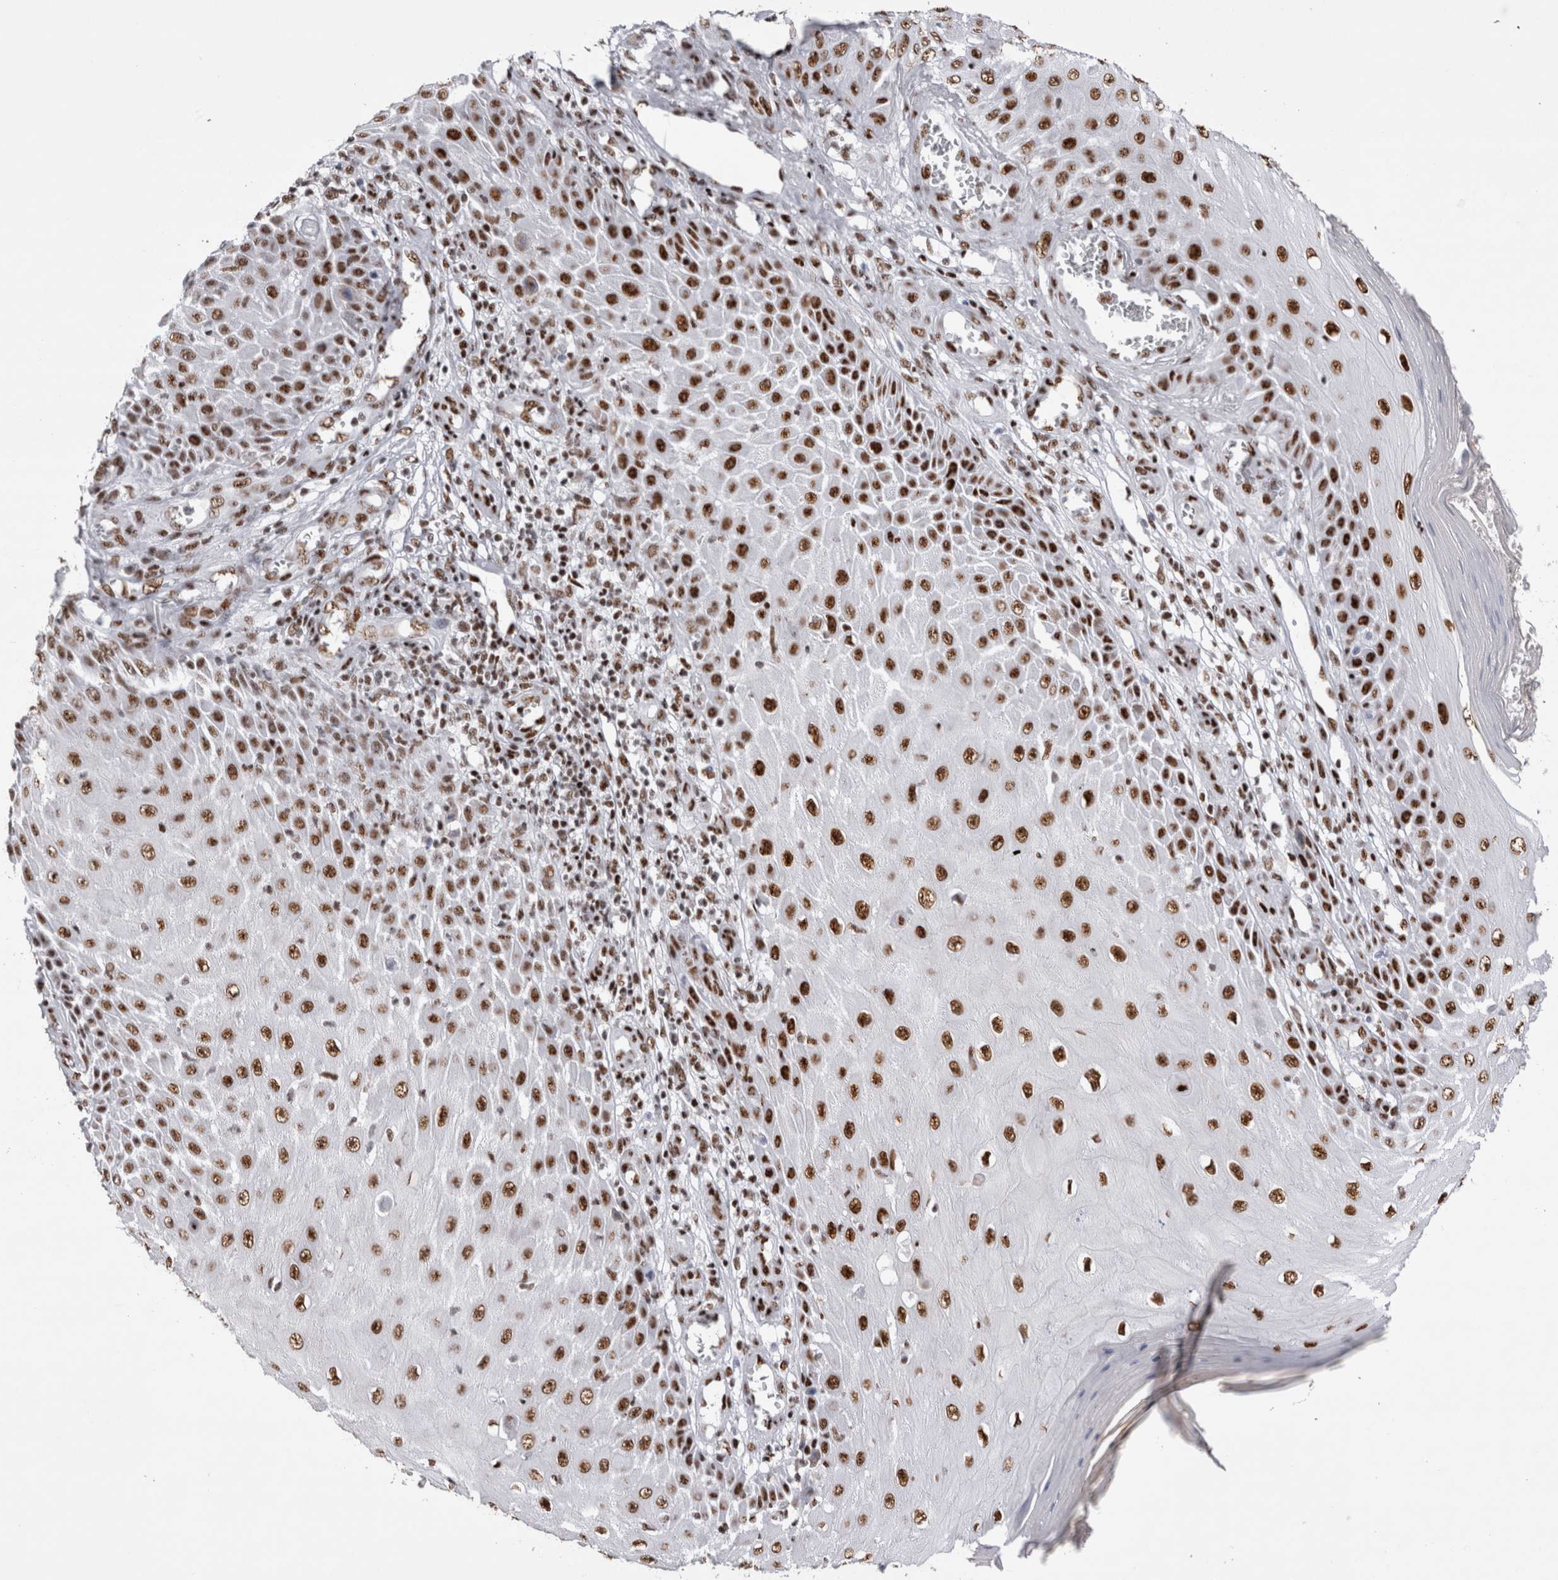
{"staining": {"intensity": "strong", "quantity": ">75%", "location": "nuclear"}, "tissue": "skin cancer", "cell_type": "Tumor cells", "image_type": "cancer", "snomed": [{"axis": "morphology", "description": "Squamous cell carcinoma, NOS"}, {"axis": "topography", "description": "Skin"}], "caption": "Squamous cell carcinoma (skin) was stained to show a protein in brown. There is high levels of strong nuclear positivity in about >75% of tumor cells. The staining is performed using DAB (3,3'-diaminobenzidine) brown chromogen to label protein expression. The nuclei are counter-stained blue using hematoxylin.", "gene": "RBM6", "patient": {"sex": "female", "age": 73}}